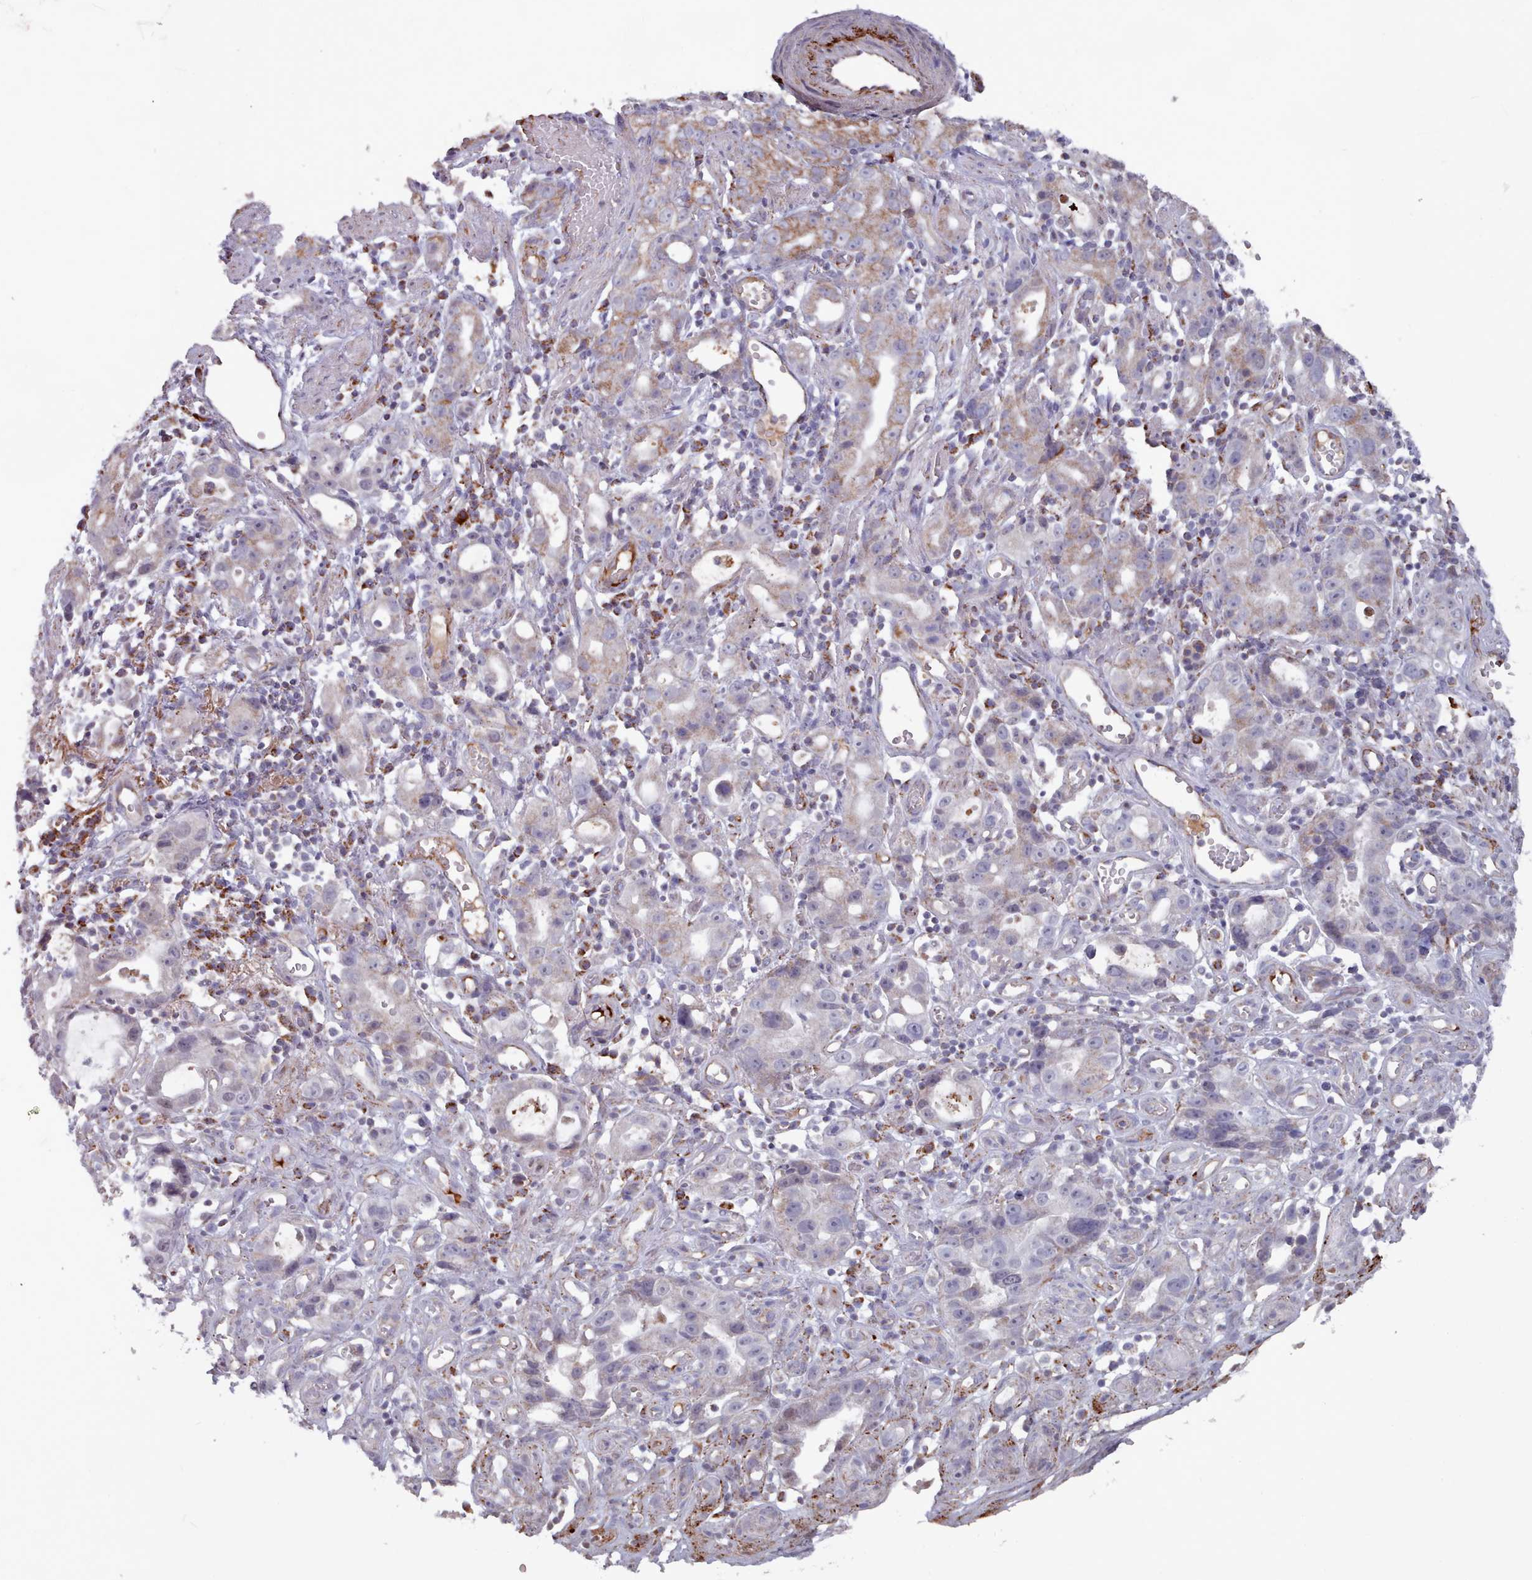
{"staining": {"intensity": "moderate", "quantity": "25%-75%", "location": "cytoplasmic/membranous"}, "tissue": "stomach cancer", "cell_type": "Tumor cells", "image_type": "cancer", "snomed": [{"axis": "morphology", "description": "Adenocarcinoma, NOS"}, {"axis": "topography", "description": "Stomach"}], "caption": "Stomach adenocarcinoma stained with a protein marker demonstrates moderate staining in tumor cells.", "gene": "TRARG1", "patient": {"sex": "male", "age": 55}}